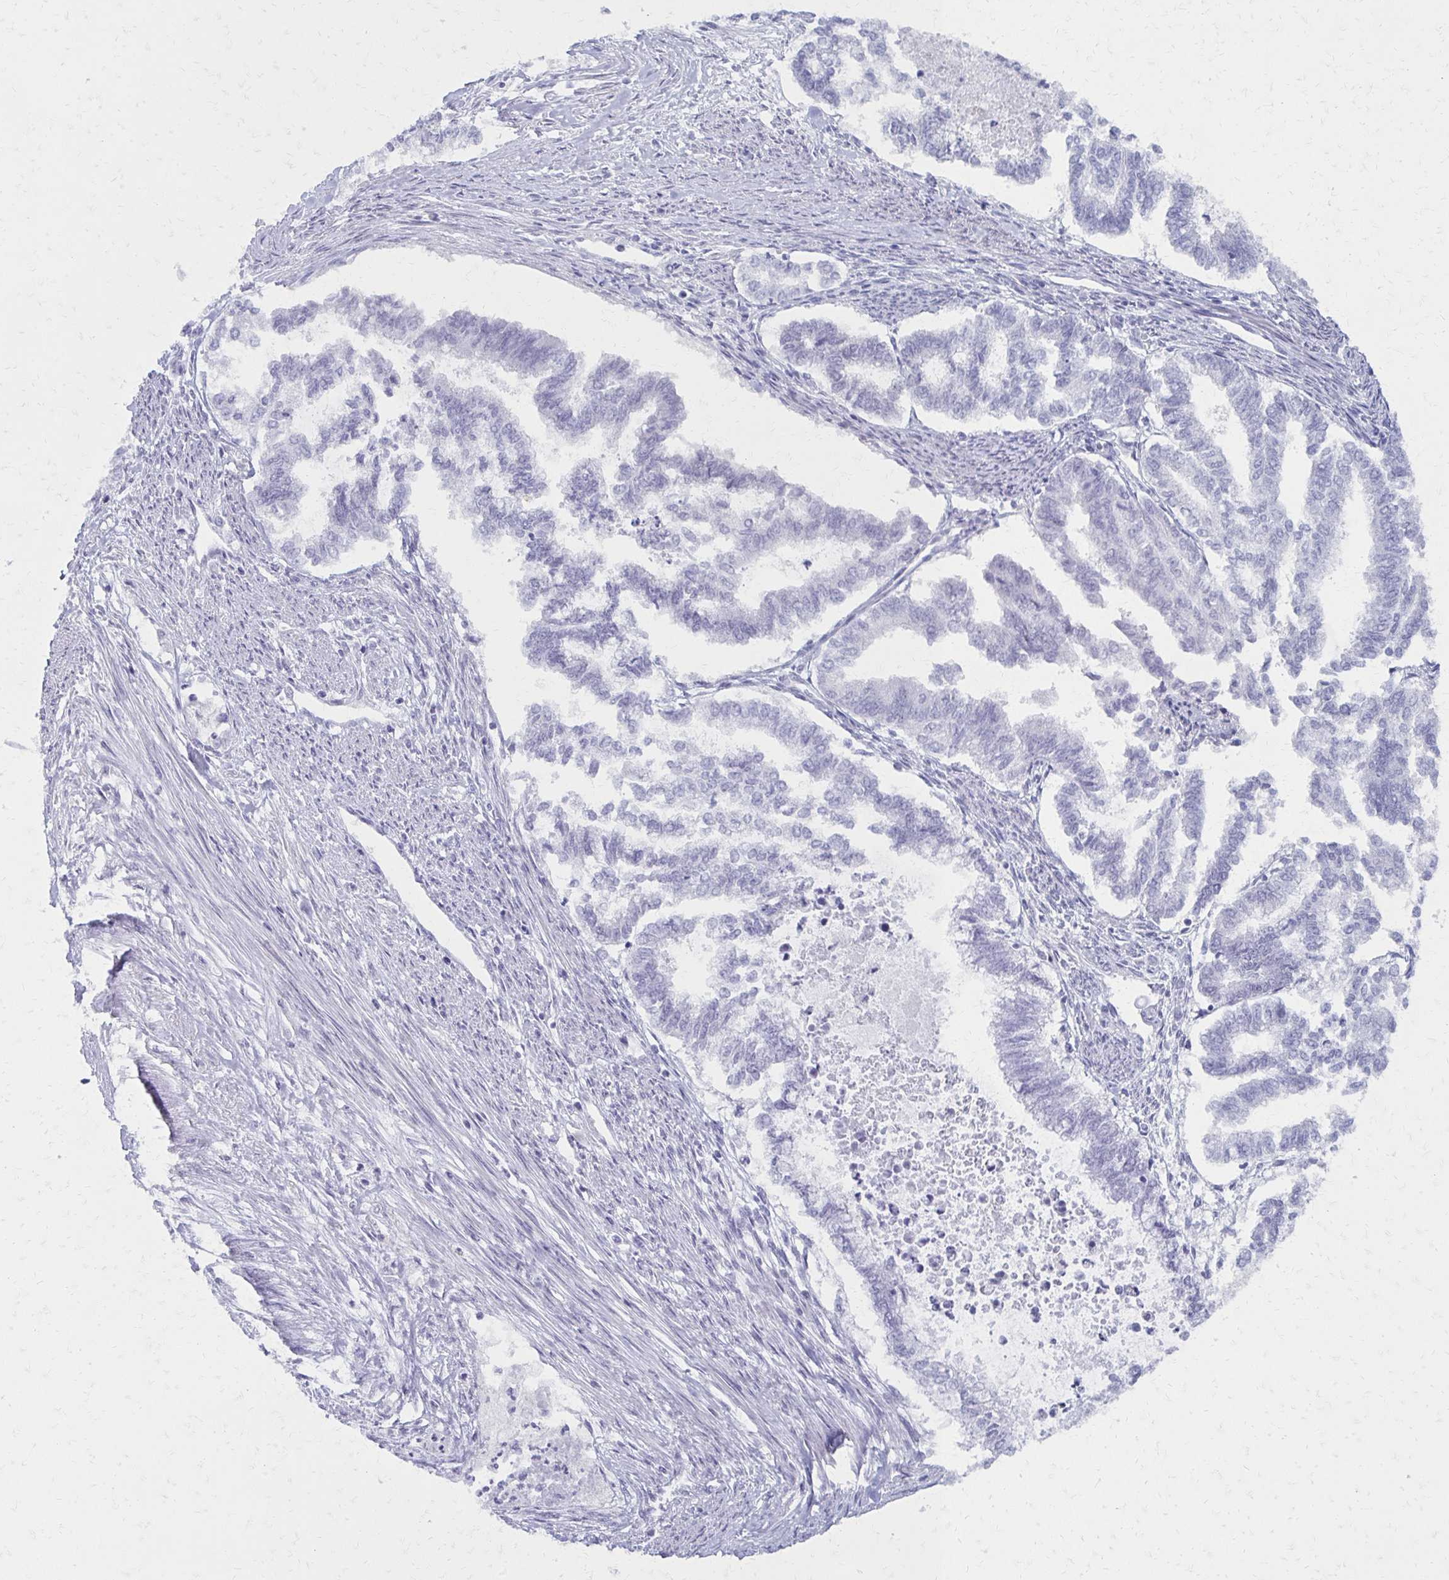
{"staining": {"intensity": "negative", "quantity": "none", "location": "none"}, "tissue": "endometrial cancer", "cell_type": "Tumor cells", "image_type": "cancer", "snomed": [{"axis": "morphology", "description": "Adenocarcinoma, NOS"}, {"axis": "topography", "description": "Endometrium"}], "caption": "Tumor cells show no significant expression in endometrial cancer (adenocarcinoma).", "gene": "MORC4", "patient": {"sex": "female", "age": 79}}